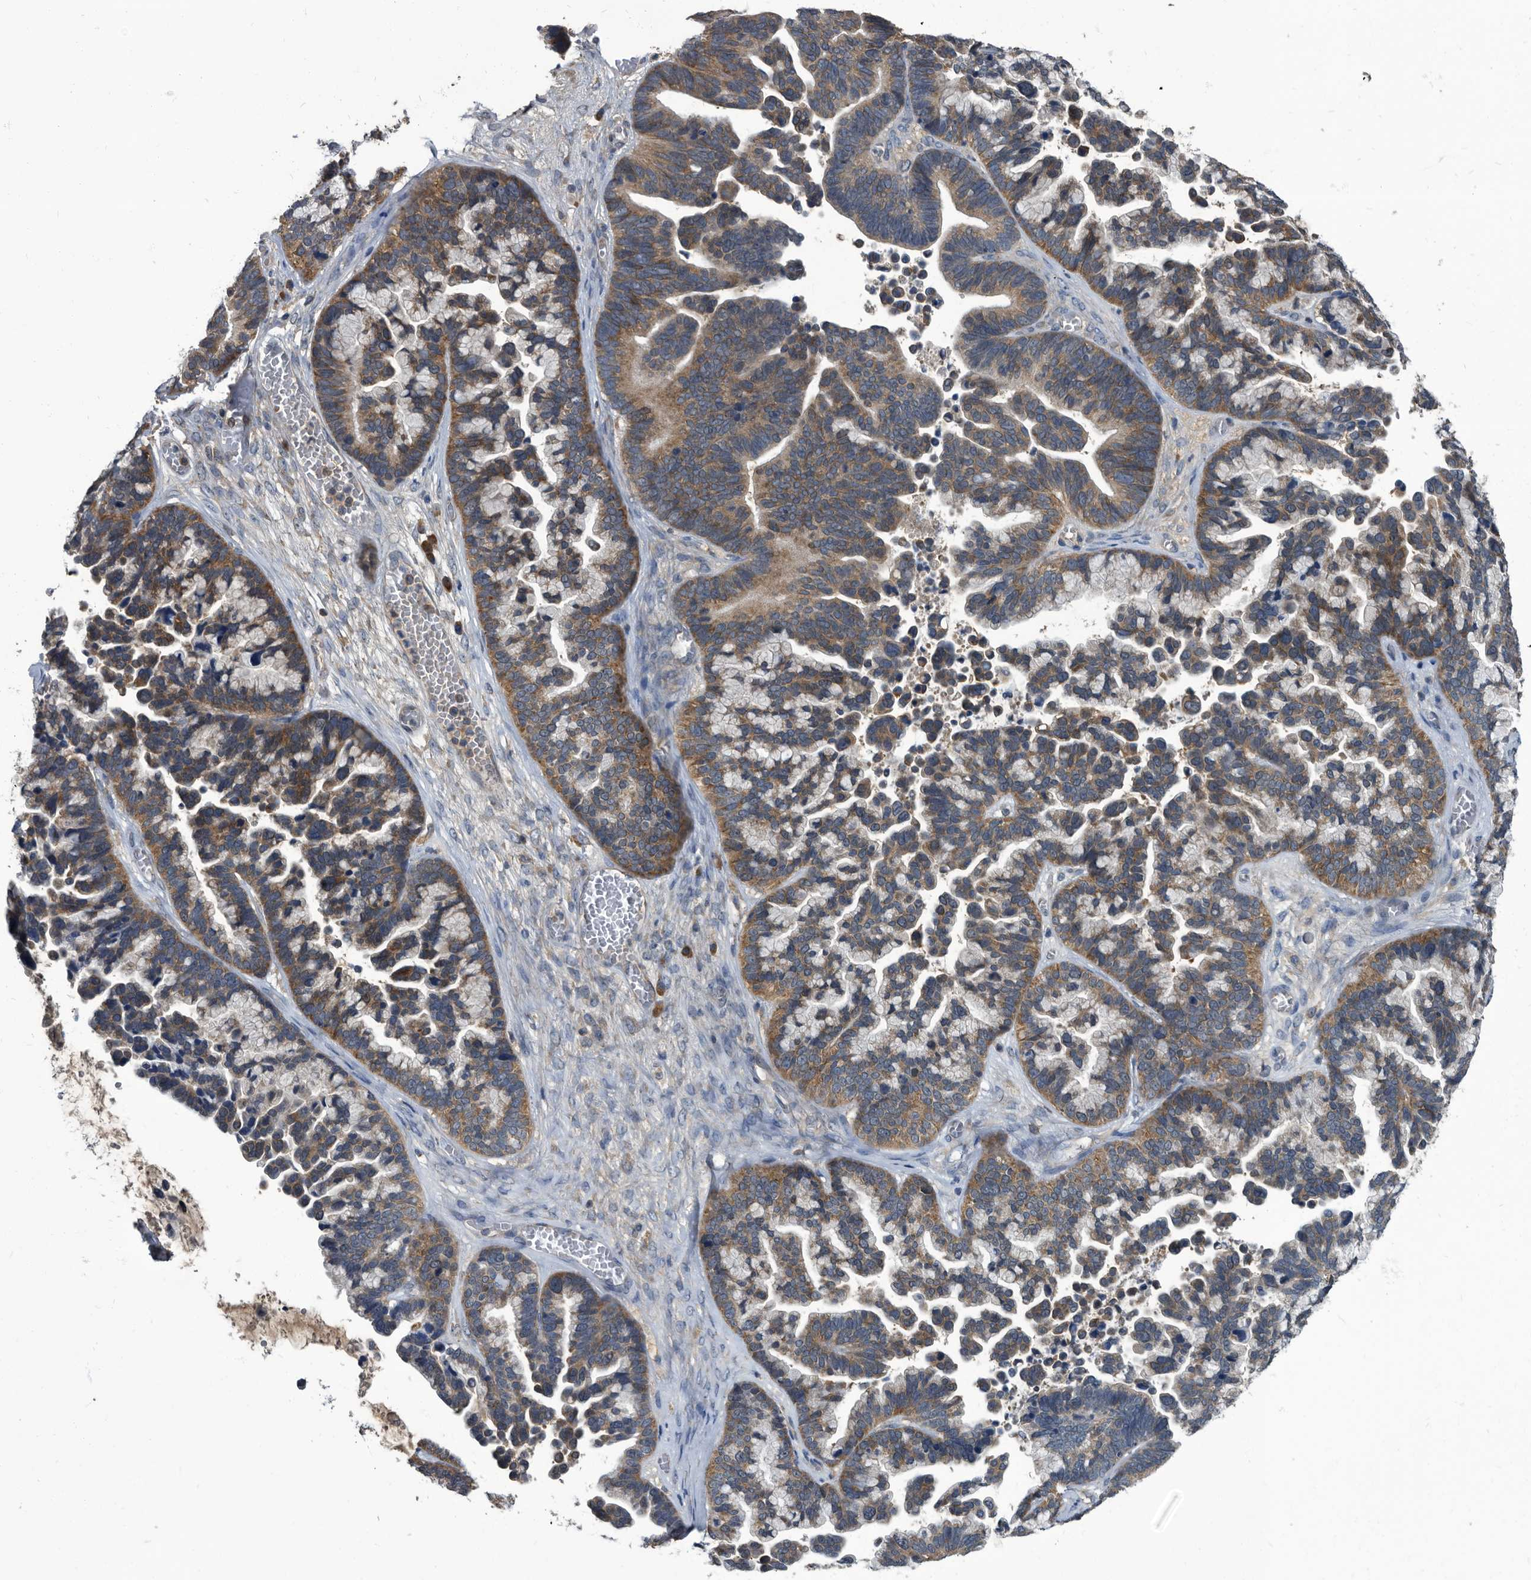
{"staining": {"intensity": "moderate", "quantity": ">75%", "location": "cytoplasmic/membranous"}, "tissue": "ovarian cancer", "cell_type": "Tumor cells", "image_type": "cancer", "snomed": [{"axis": "morphology", "description": "Cystadenocarcinoma, serous, NOS"}, {"axis": "topography", "description": "Ovary"}], "caption": "Protein staining exhibits moderate cytoplasmic/membranous expression in approximately >75% of tumor cells in ovarian serous cystadenocarcinoma.", "gene": "CDV3", "patient": {"sex": "female", "age": 56}}